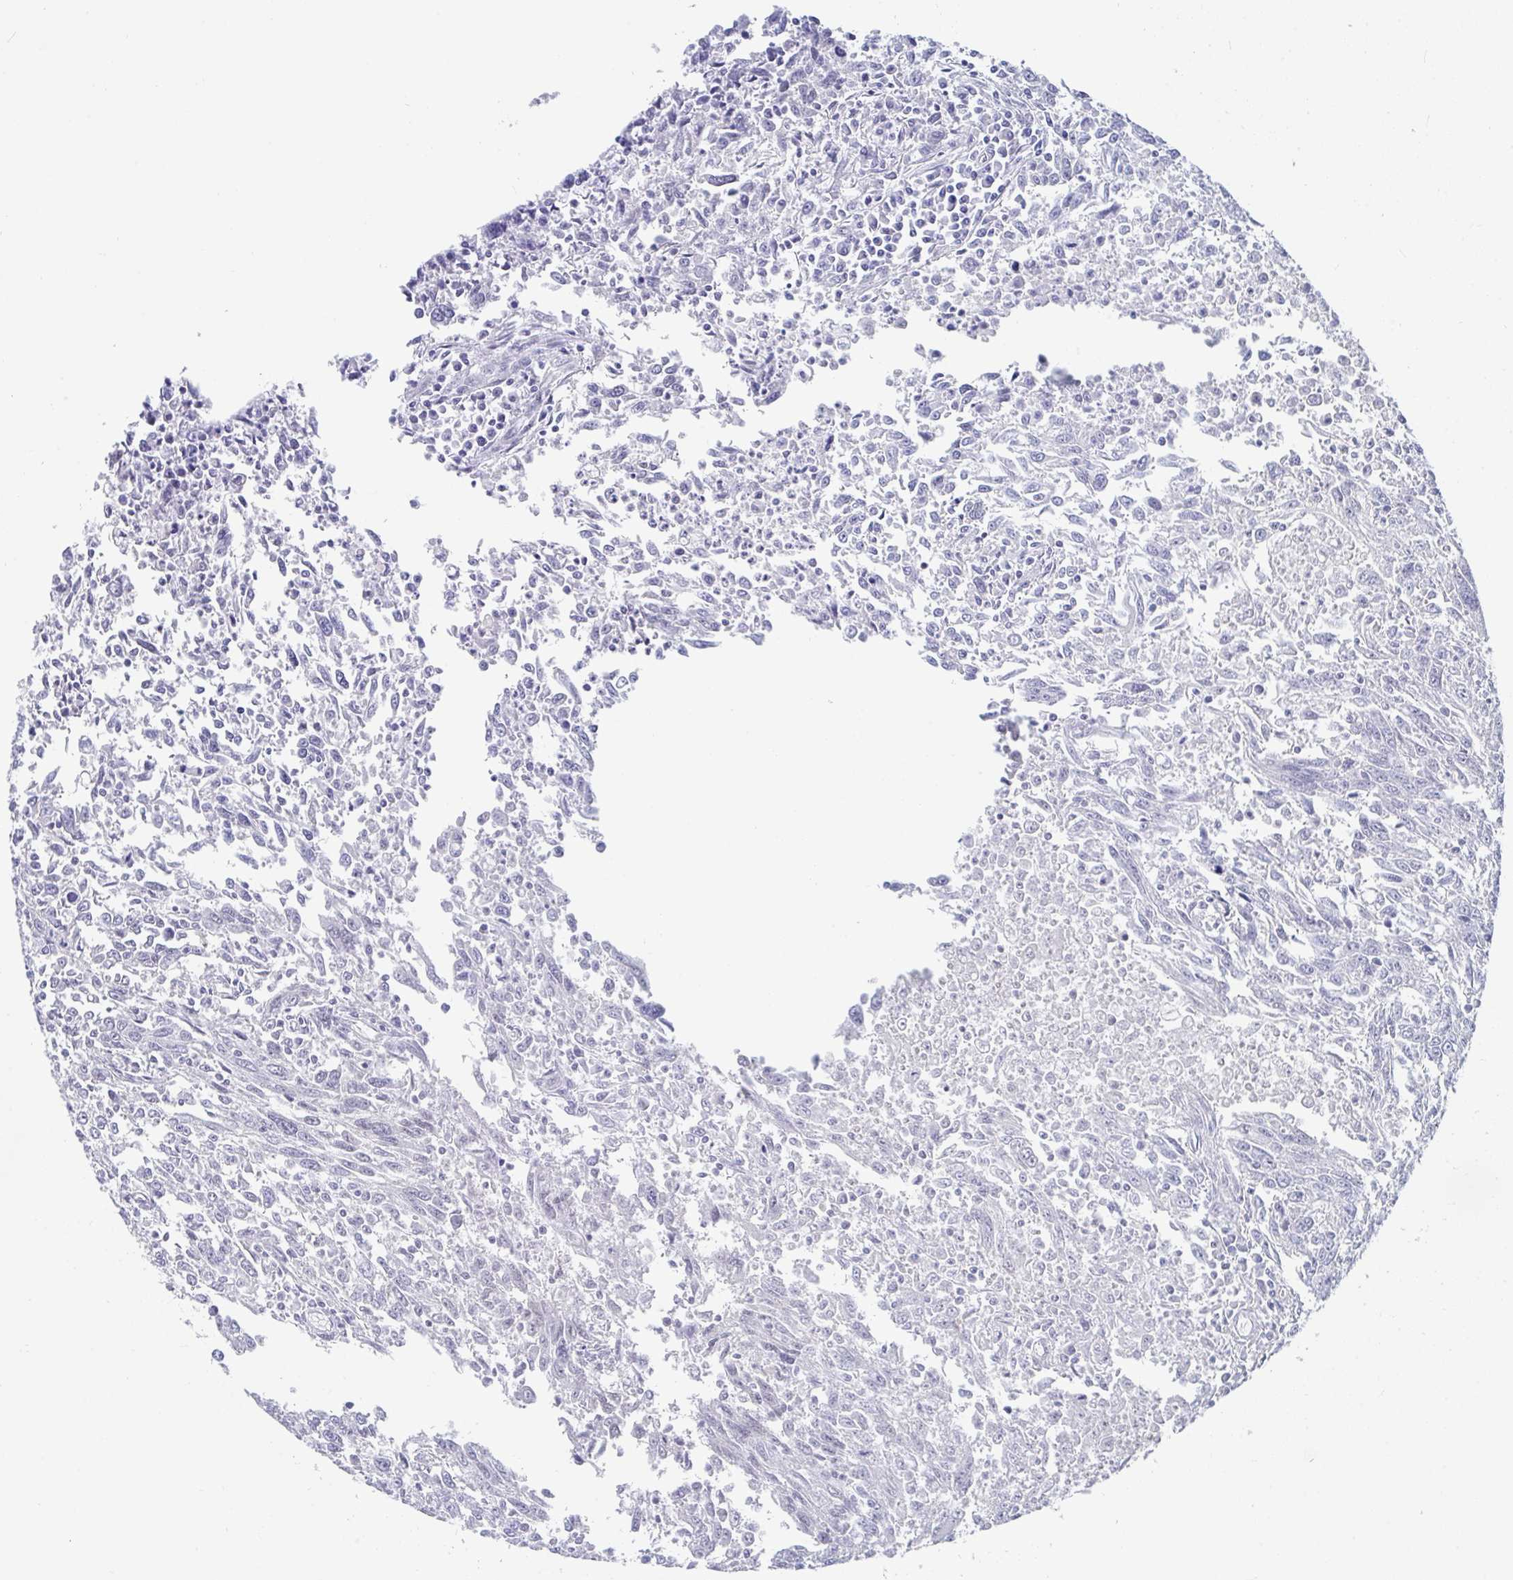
{"staining": {"intensity": "negative", "quantity": "none", "location": "none"}, "tissue": "breast cancer", "cell_type": "Tumor cells", "image_type": "cancer", "snomed": [{"axis": "morphology", "description": "Duct carcinoma"}, {"axis": "topography", "description": "Breast"}], "caption": "An immunohistochemistry image of infiltrating ductal carcinoma (breast) is shown. There is no staining in tumor cells of infiltrating ductal carcinoma (breast).", "gene": "FAM156B", "patient": {"sex": "female", "age": 50}}